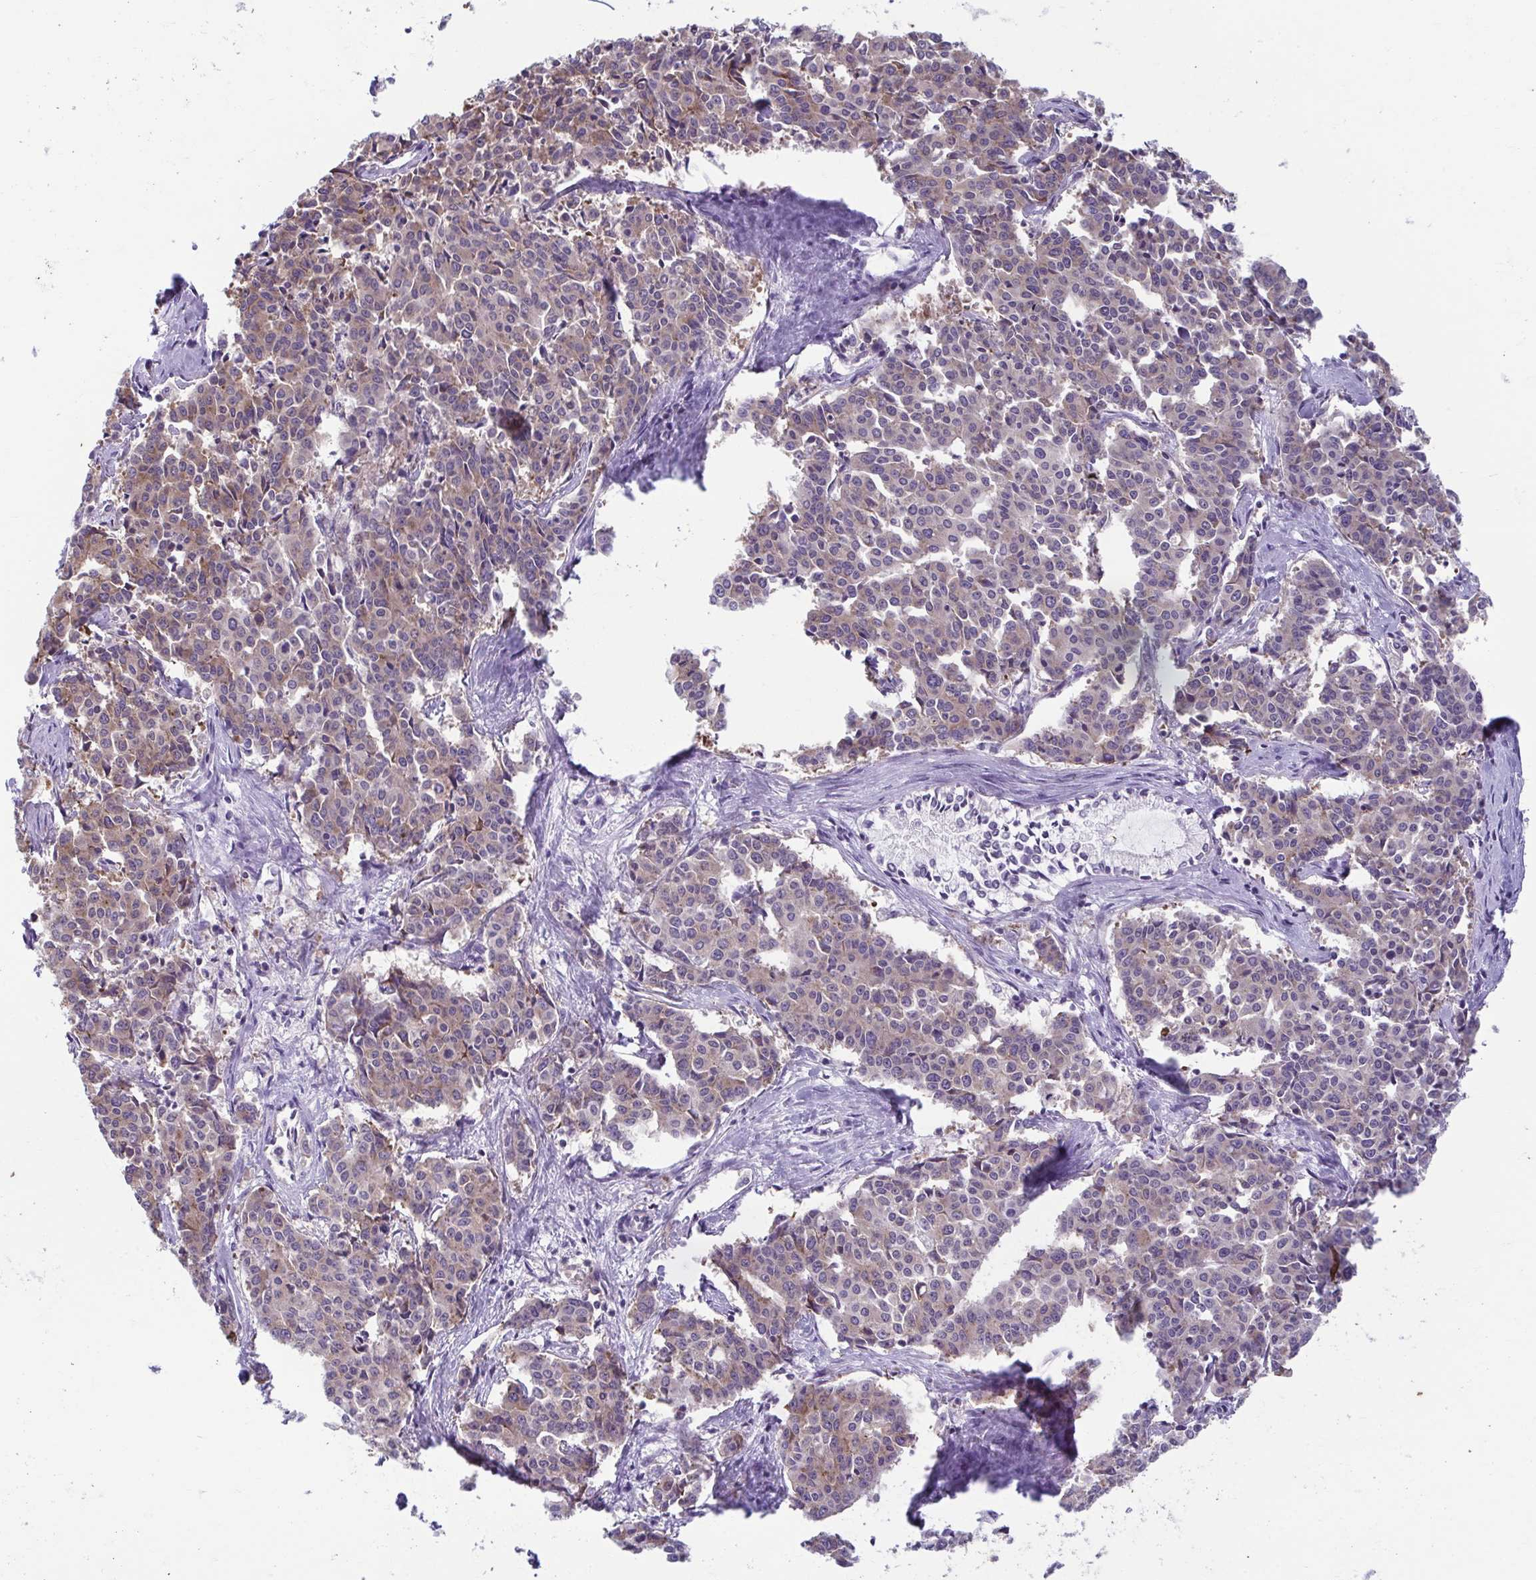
{"staining": {"intensity": "weak", "quantity": "25%-75%", "location": "cytoplasmic/membranous"}, "tissue": "cervical cancer", "cell_type": "Tumor cells", "image_type": "cancer", "snomed": [{"axis": "morphology", "description": "Squamous cell carcinoma, NOS"}, {"axis": "topography", "description": "Cervix"}], "caption": "Approximately 25%-75% of tumor cells in cervical cancer display weak cytoplasmic/membranous protein staining as visualized by brown immunohistochemical staining.", "gene": "TMEM108", "patient": {"sex": "female", "age": 28}}